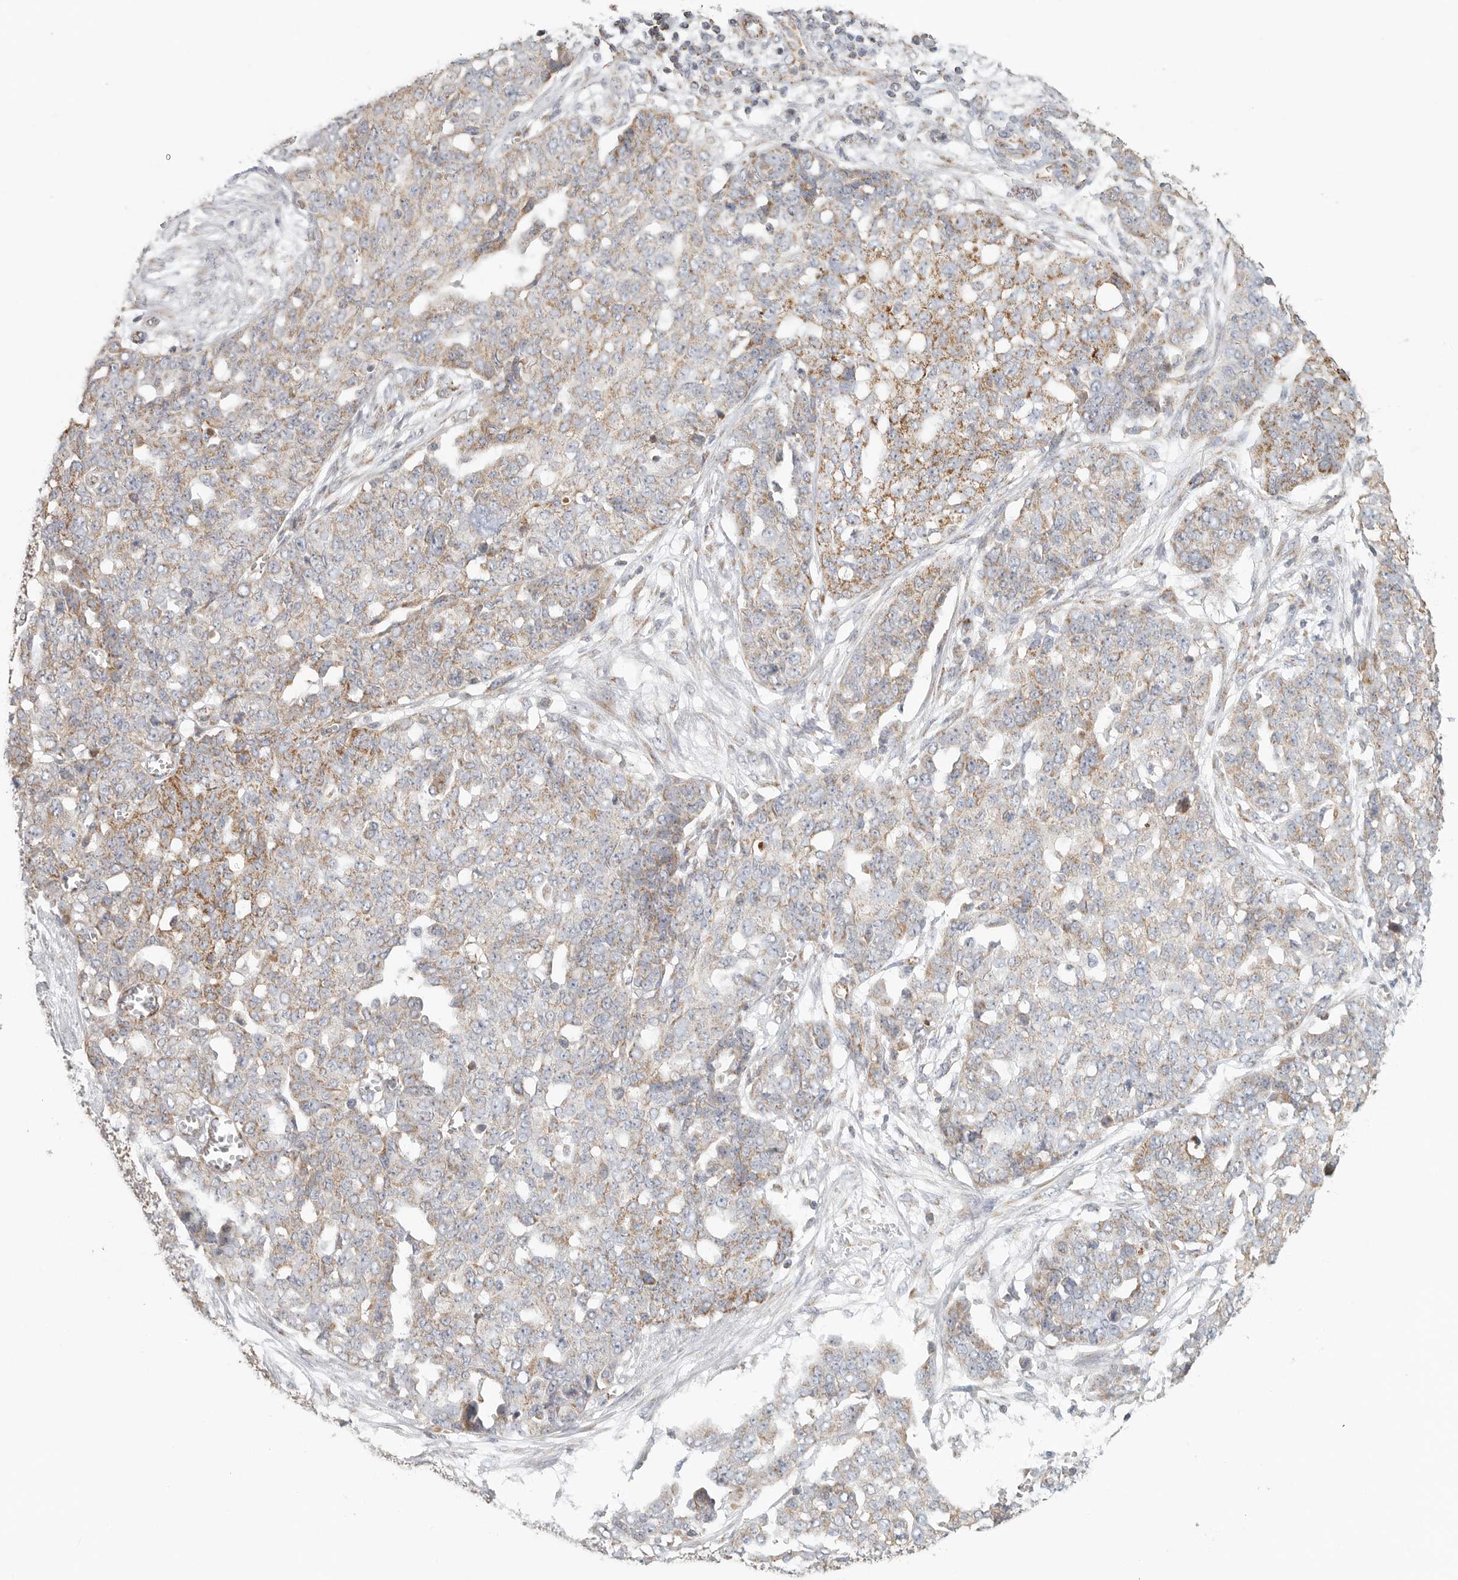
{"staining": {"intensity": "moderate", "quantity": ">75%", "location": "cytoplasmic/membranous"}, "tissue": "ovarian cancer", "cell_type": "Tumor cells", "image_type": "cancer", "snomed": [{"axis": "morphology", "description": "Cystadenocarcinoma, serous, NOS"}, {"axis": "topography", "description": "Soft tissue"}, {"axis": "topography", "description": "Ovary"}], "caption": "An IHC micrograph of tumor tissue is shown. Protein staining in brown labels moderate cytoplasmic/membranous positivity in ovarian cancer within tumor cells.", "gene": "SLC25A26", "patient": {"sex": "female", "age": 57}}